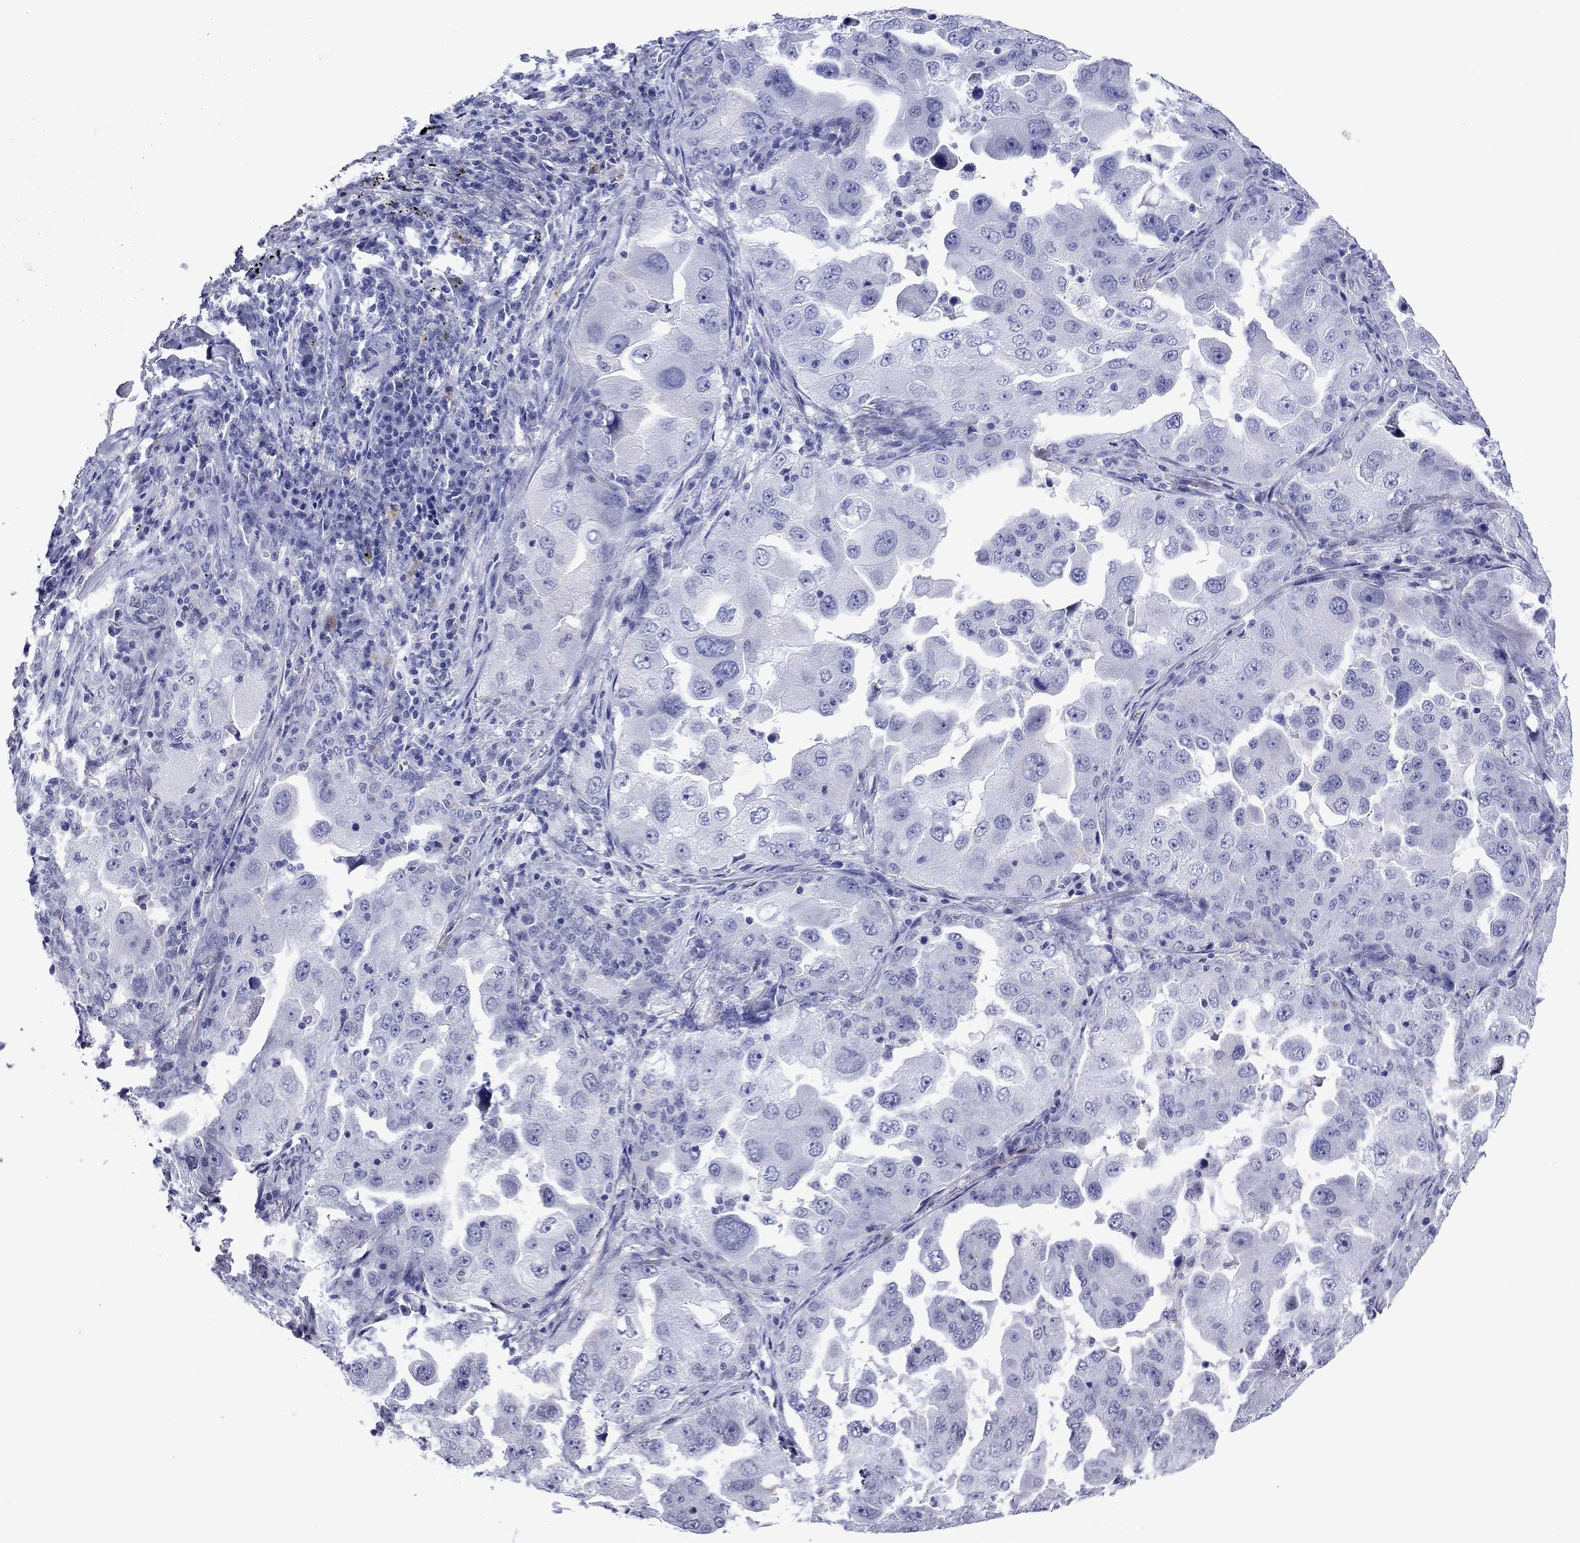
{"staining": {"intensity": "negative", "quantity": "none", "location": "none"}, "tissue": "lung cancer", "cell_type": "Tumor cells", "image_type": "cancer", "snomed": [{"axis": "morphology", "description": "Adenocarcinoma, NOS"}, {"axis": "topography", "description": "Lung"}], "caption": "High magnification brightfield microscopy of lung cancer (adenocarcinoma) stained with DAB (brown) and counterstained with hematoxylin (blue): tumor cells show no significant staining.", "gene": "PIWIL1", "patient": {"sex": "female", "age": 61}}